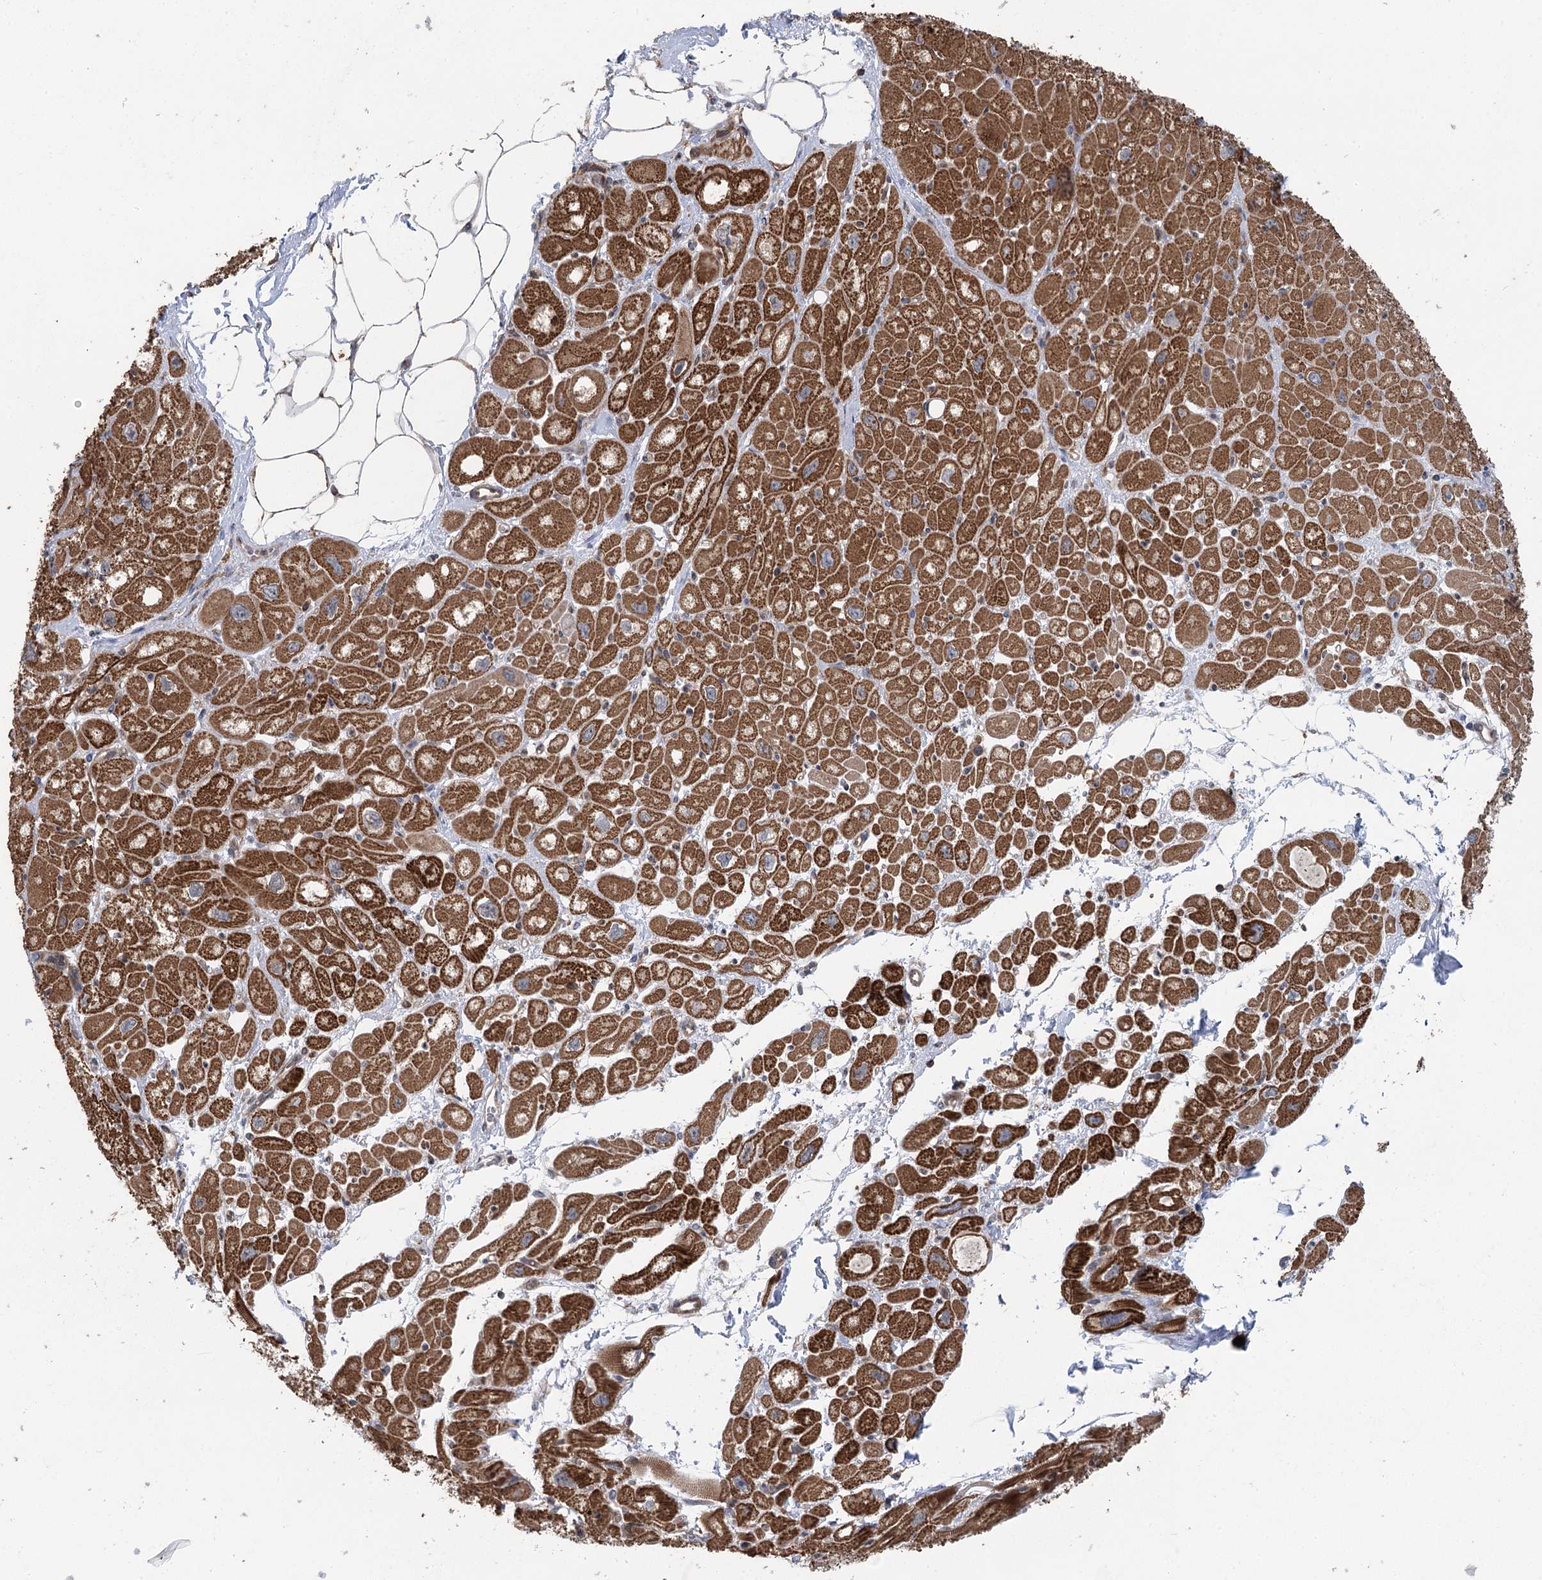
{"staining": {"intensity": "strong", "quantity": ">75%", "location": "cytoplasmic/membranous"}, "tissue": "heart muscle", "cell_type": "Cardiomyocytes", "image_type": "normal", "snomed": [{"axis": "morphology", "description": "Normal tissue, NOS"}, {"axis": "topography", "description": "Heart"}], "caption": "The immunohistochemical stain highlights strong cytoplasmic/membranous staining in cardiomyocytes of unremarkable heart muscle.", "gene": "C12orf4", "patient": {"sex": "male", "age": 50}}